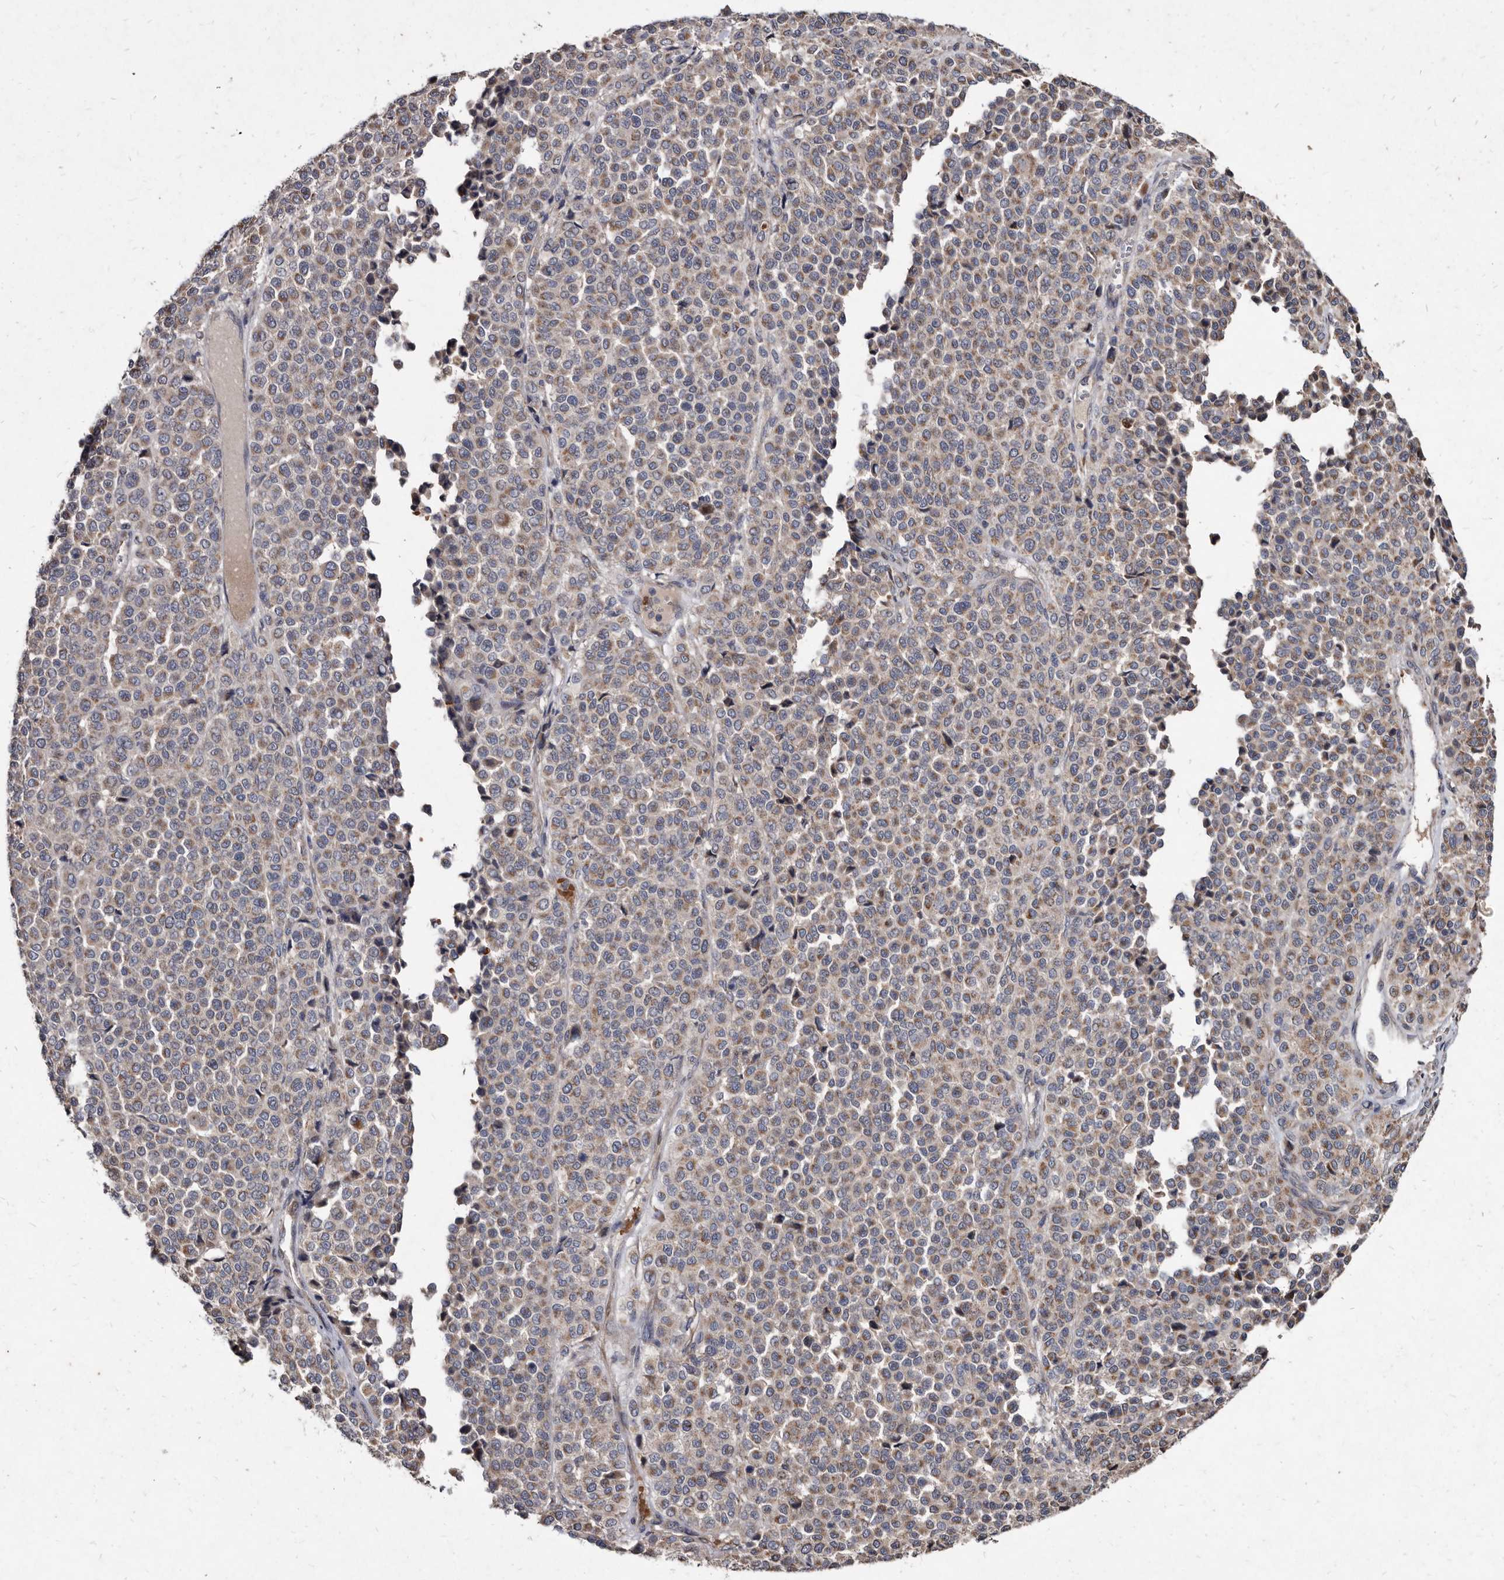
{"staining": {"intensity": "weak", "quantity": ">75%", "location": "cytoplasmic/membranous"}, "tissue": "melanoma", "cell_type": "Tumor cells", "image_type": "cancer", "snomed": [{"axis": "morphology", "description": "Malignant melanoma, Metastatic site"}, {"axis": "topography", "description": "Pancreas"}], "caption": "A micrograph of melanoma stained for a protein displays weak cytoplasmic/membranous brown staining in tumor cells.", "gene": "YPEL3", "patient": {"sex": "female", "age": 30}}